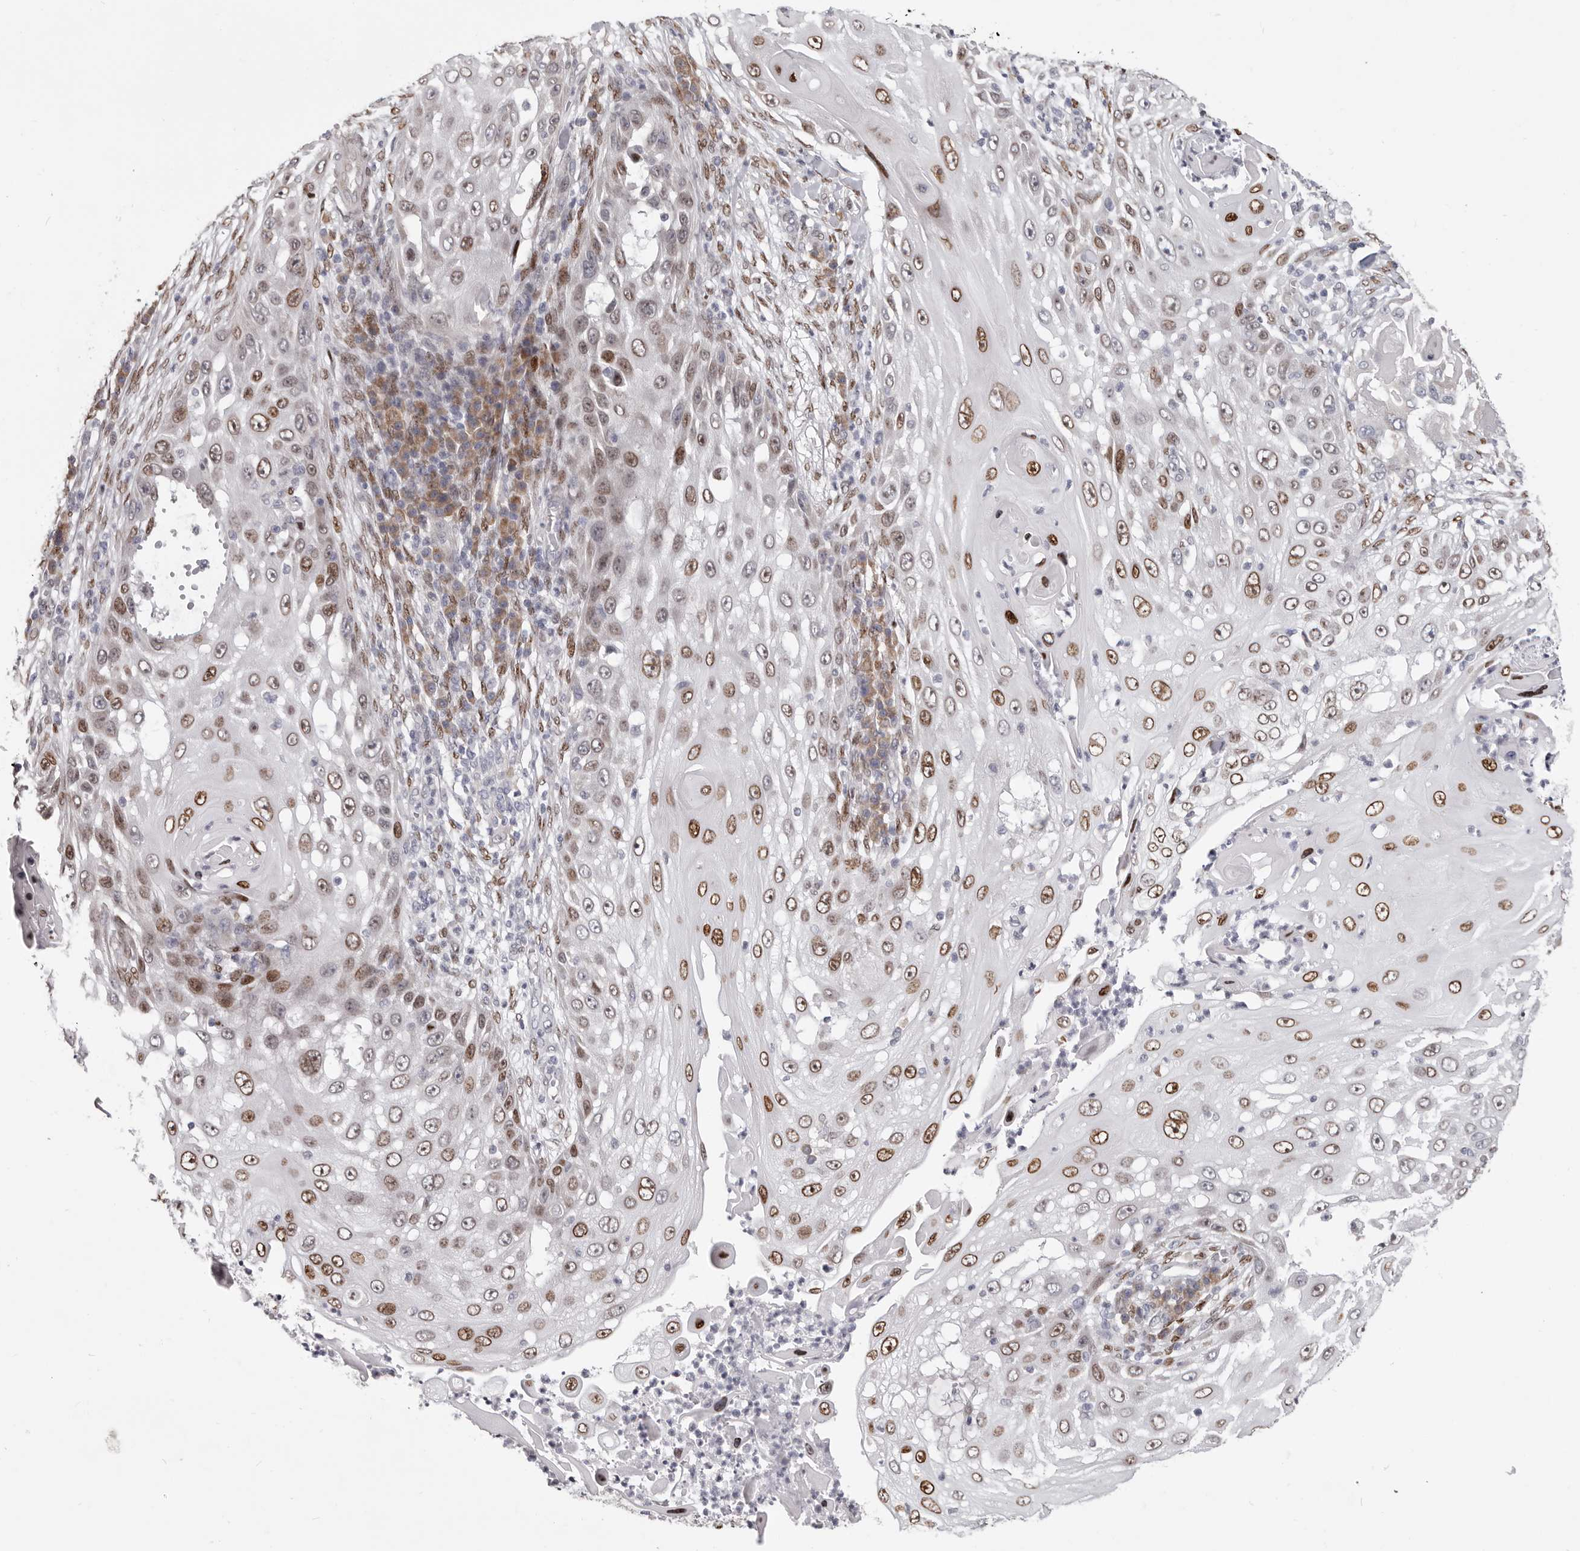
{"staining": {"intensity": "moderate", "quantity": ">75%", "location": "nuclear"}, "tissue": "skin cancer", "cell_type": "Tumor cells", "image_type": "cancer", "snomed": [{"axis": "morphology", "description": "Squamous cell carcinoma, NOS"}, {"axis": "topography", "description": "Skin"}], "caption": "Tumor cells exhibit medium levels of moderate nuclear positivity in about >75% of cells in human skin squamous cell carcinoma.", "gene": "SRP19", "patient": {"sex": "female", "age": 44}}